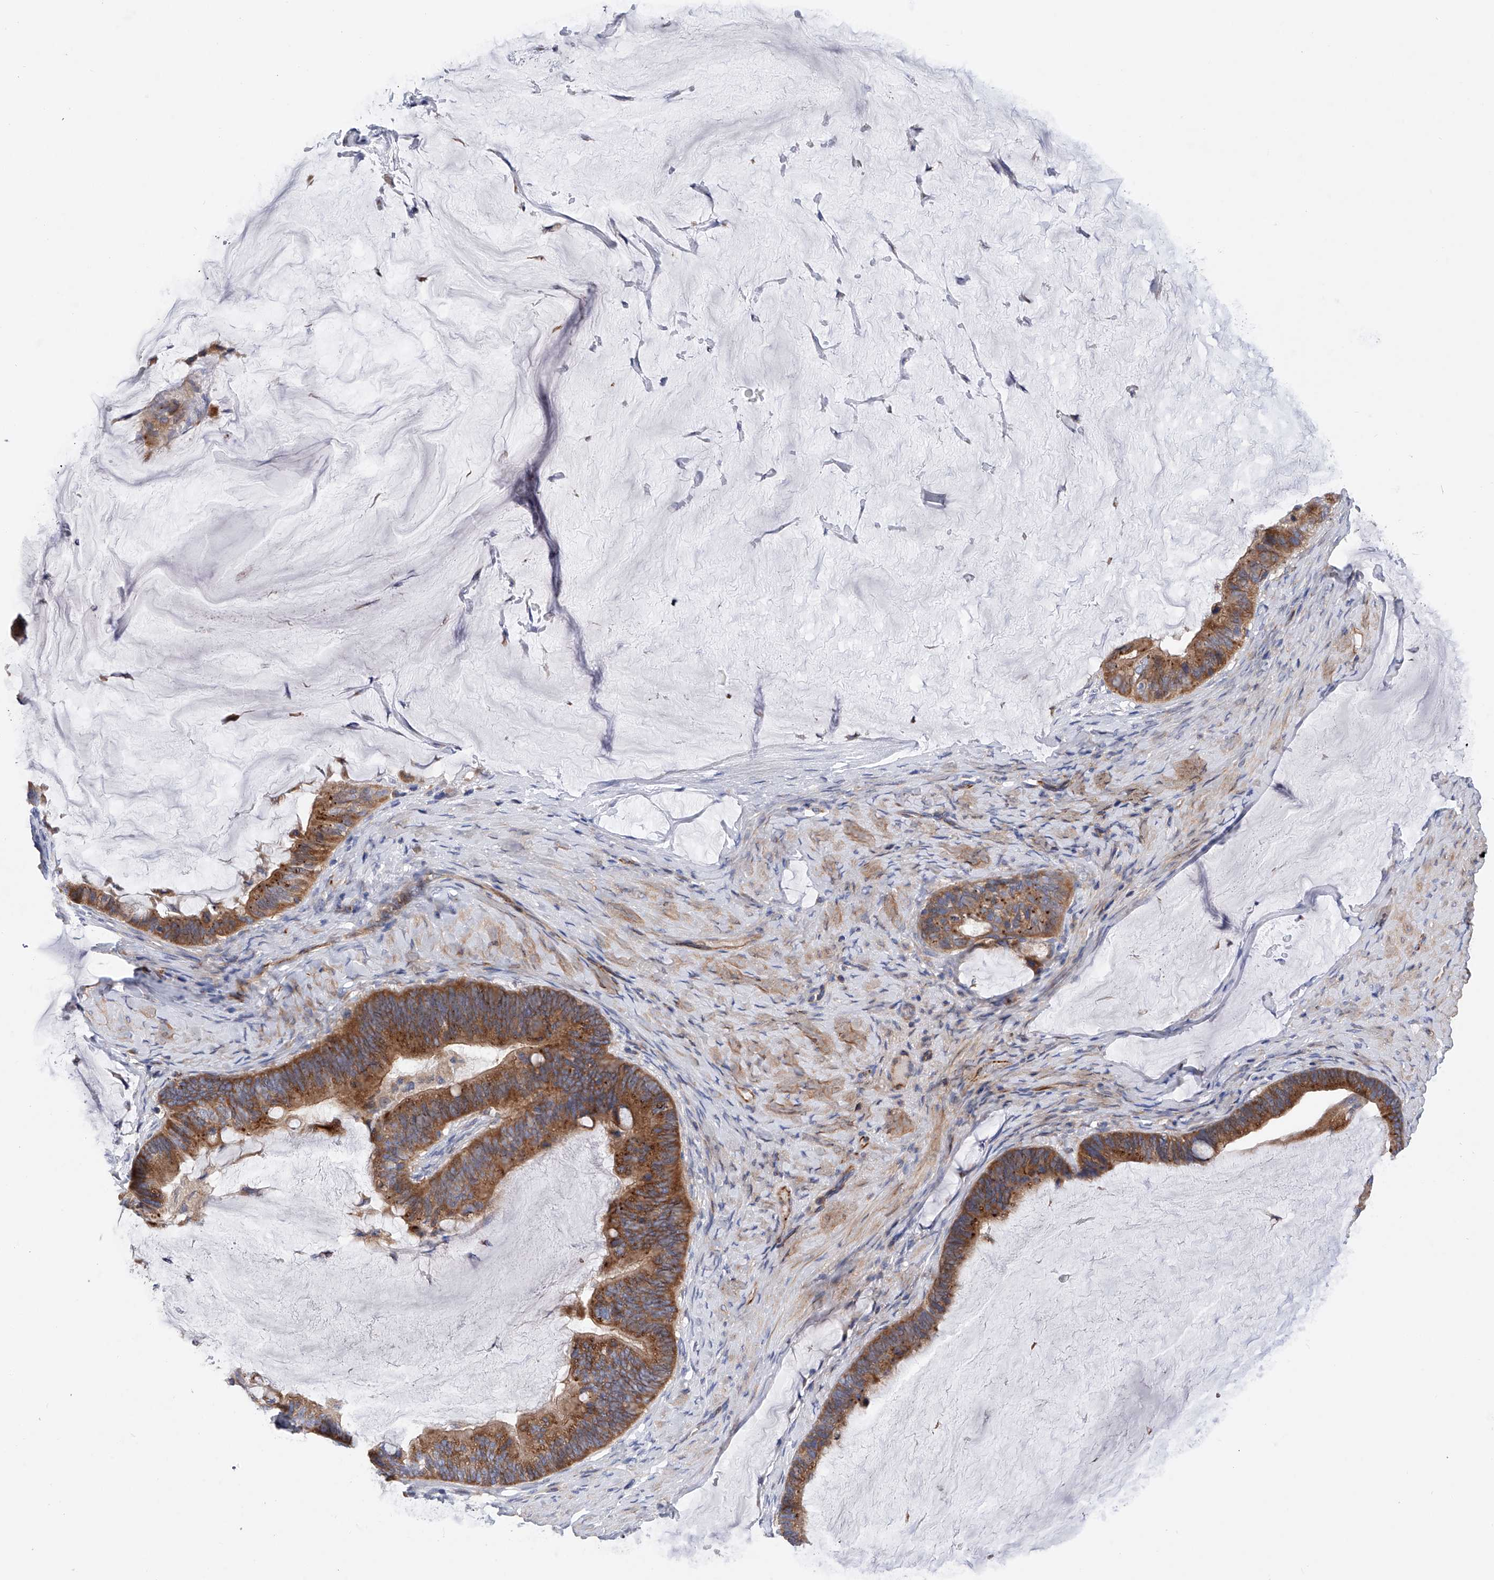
{"staining": {"intensity": "moderate", "quantity": ">75%", "location": "cytoplasmic/membranous"}, "tissue": "ovarian cancer", "cell_type": "Tumor cells", "image_type": "cancer", "snomed": [{"axis": "morphology", "description": "Cystadenocarcinoma, mucinous, NOS"}, {"axis": "topography", "description": "Ovary"}], "caption": "A brown stain highlights moderate cytoplasmic/membranous expression of a protein in human ovarian cancer tumor cells.", "gene": "MLYCD", "patient": {"sex": "female", "age": 61}}